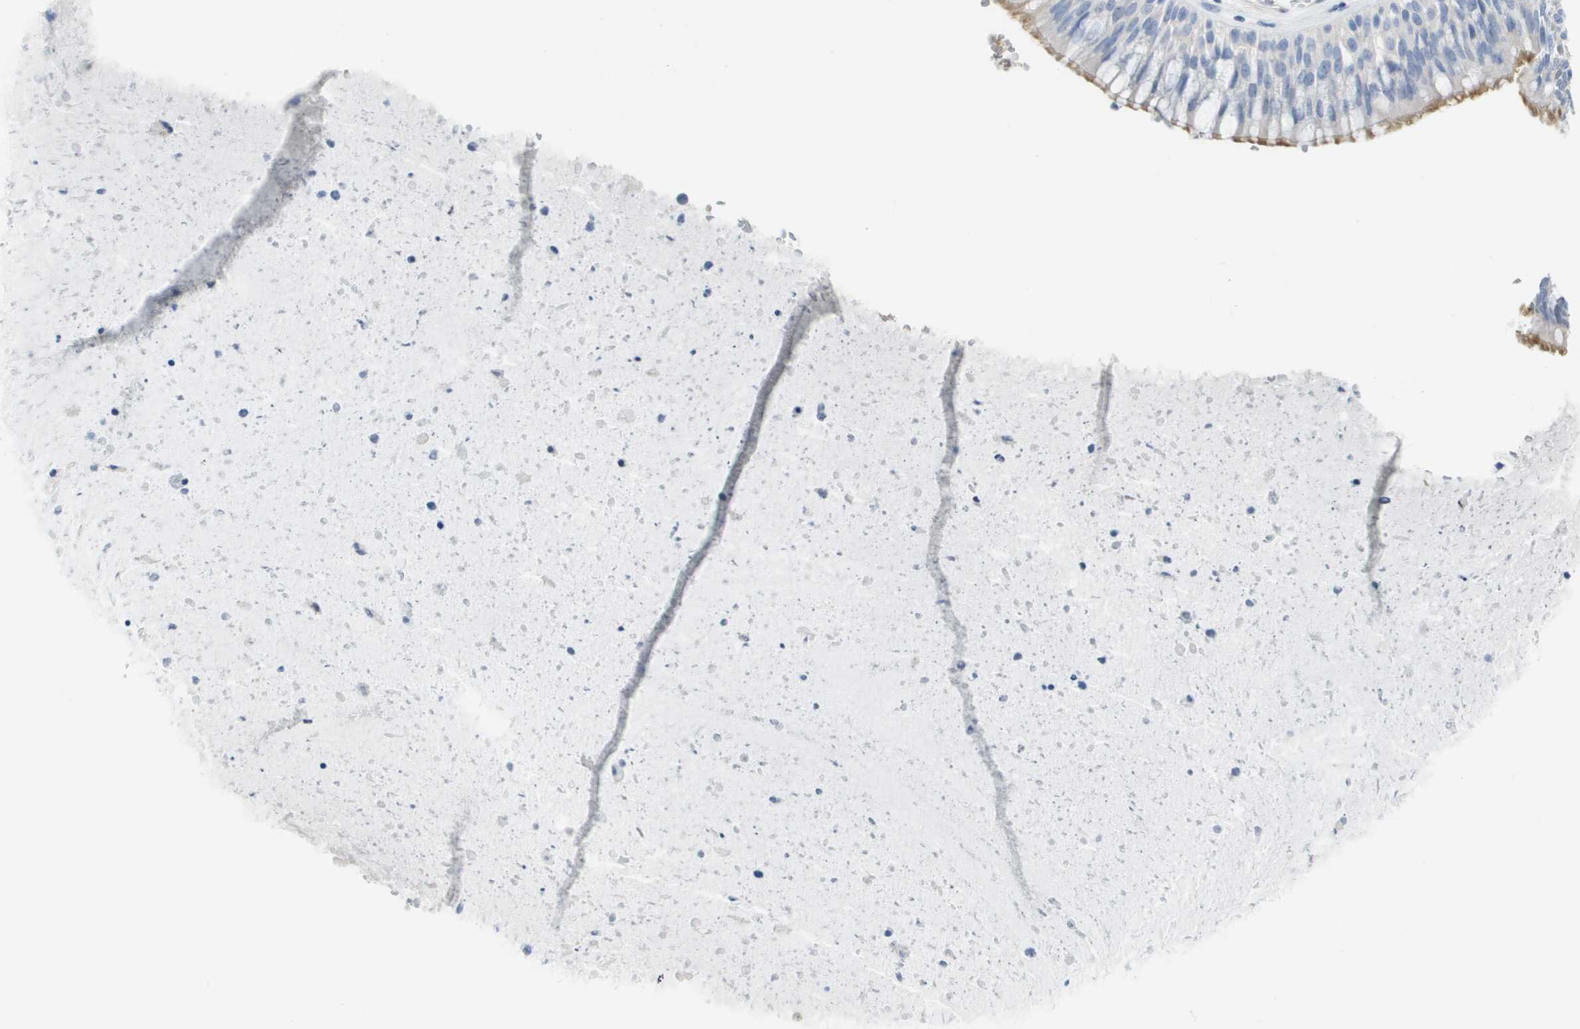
{"staining": {"intensity": "moderate", "quantity": "<25%", "location": "cytoplasmic/membranous"}, "tissue": "bronchus", "cell_type": "Respiratory epithelial cells", "image_type": "normal", "snomed": [{"axis": "morphology", "description": "Normal tissue, NOS"}, {"axis": "morphology", "description": "Adenocarcinoma, NOS"}, {"axis": "morphology", "description": "Adenocarcinoma, metastatic, NOS"}, {"axis": "topography", "description": "Lymph node"}, {"axis": "topography", "description": "Bronchus"}, {"axis": "topography", "description": "Lung"}], "caption": "Normal bronchus shows moderate cytoplasmic/membranous staining in approximately <25% of respiratory epithelial cells The staining was performed using DAB, with brown indicating positive protein expression. Nuclei are stained blue with hematoxylin..", "gene": "MYL3", "patient": {"sex": "female", "age": 54}}